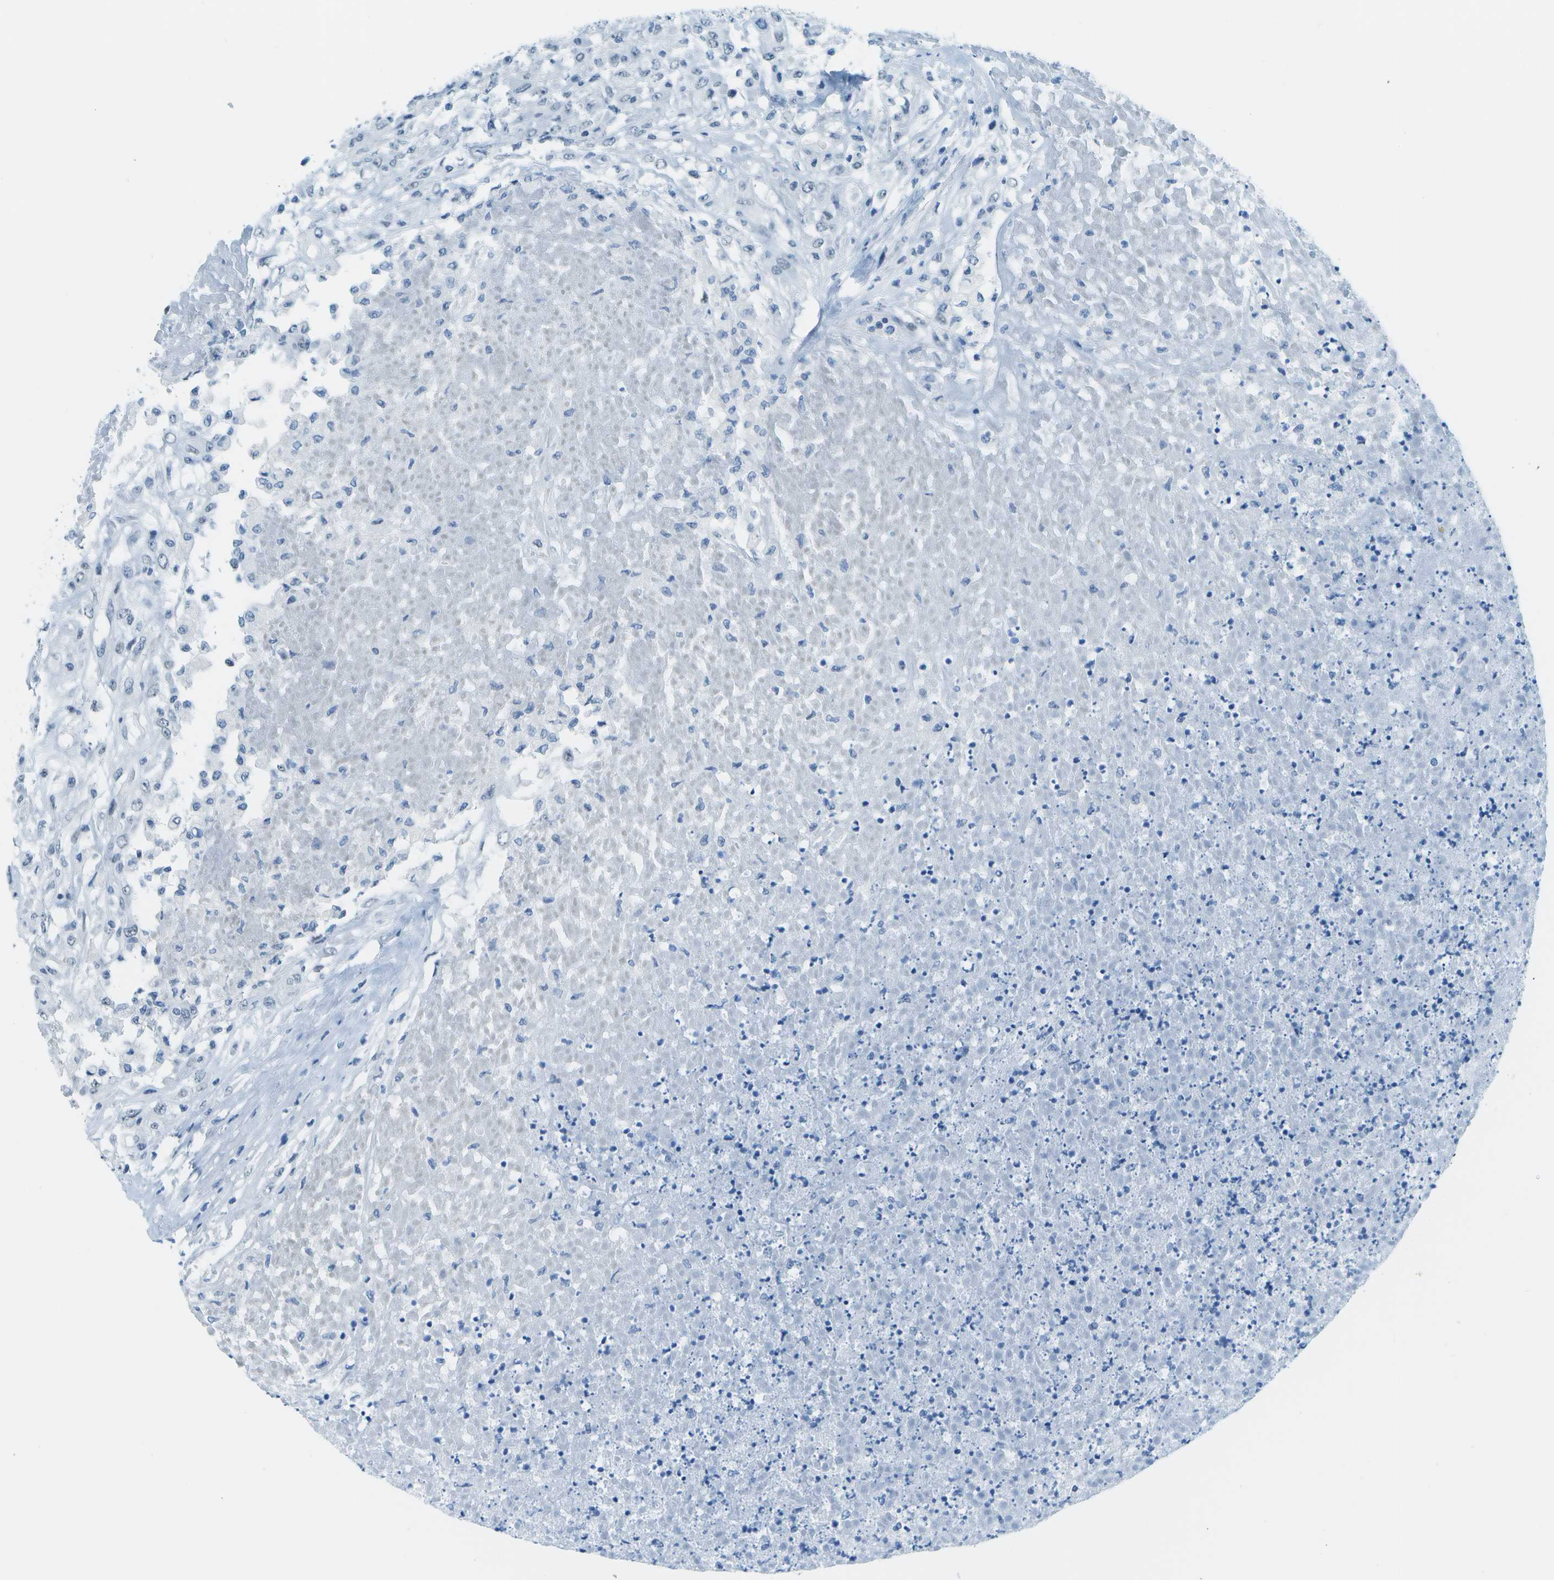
{"staining": {"intensity": "negative", "quantity": "none", "location": "none"}, "tissue": "testis cancer", "cell_type": "Tumor cells", "image_type": "cancer", "snomed": [{"axis": "morphology", "description": "Seminoma, NOS"}, {"axis": "topography", "description": "Testis"}], "caption": "Human seminoma (testis) stained for a protein using IHC displays no staining in tumor cells.", "gene": "NEK11", "patient": {"sex": "male", "age": 59}}